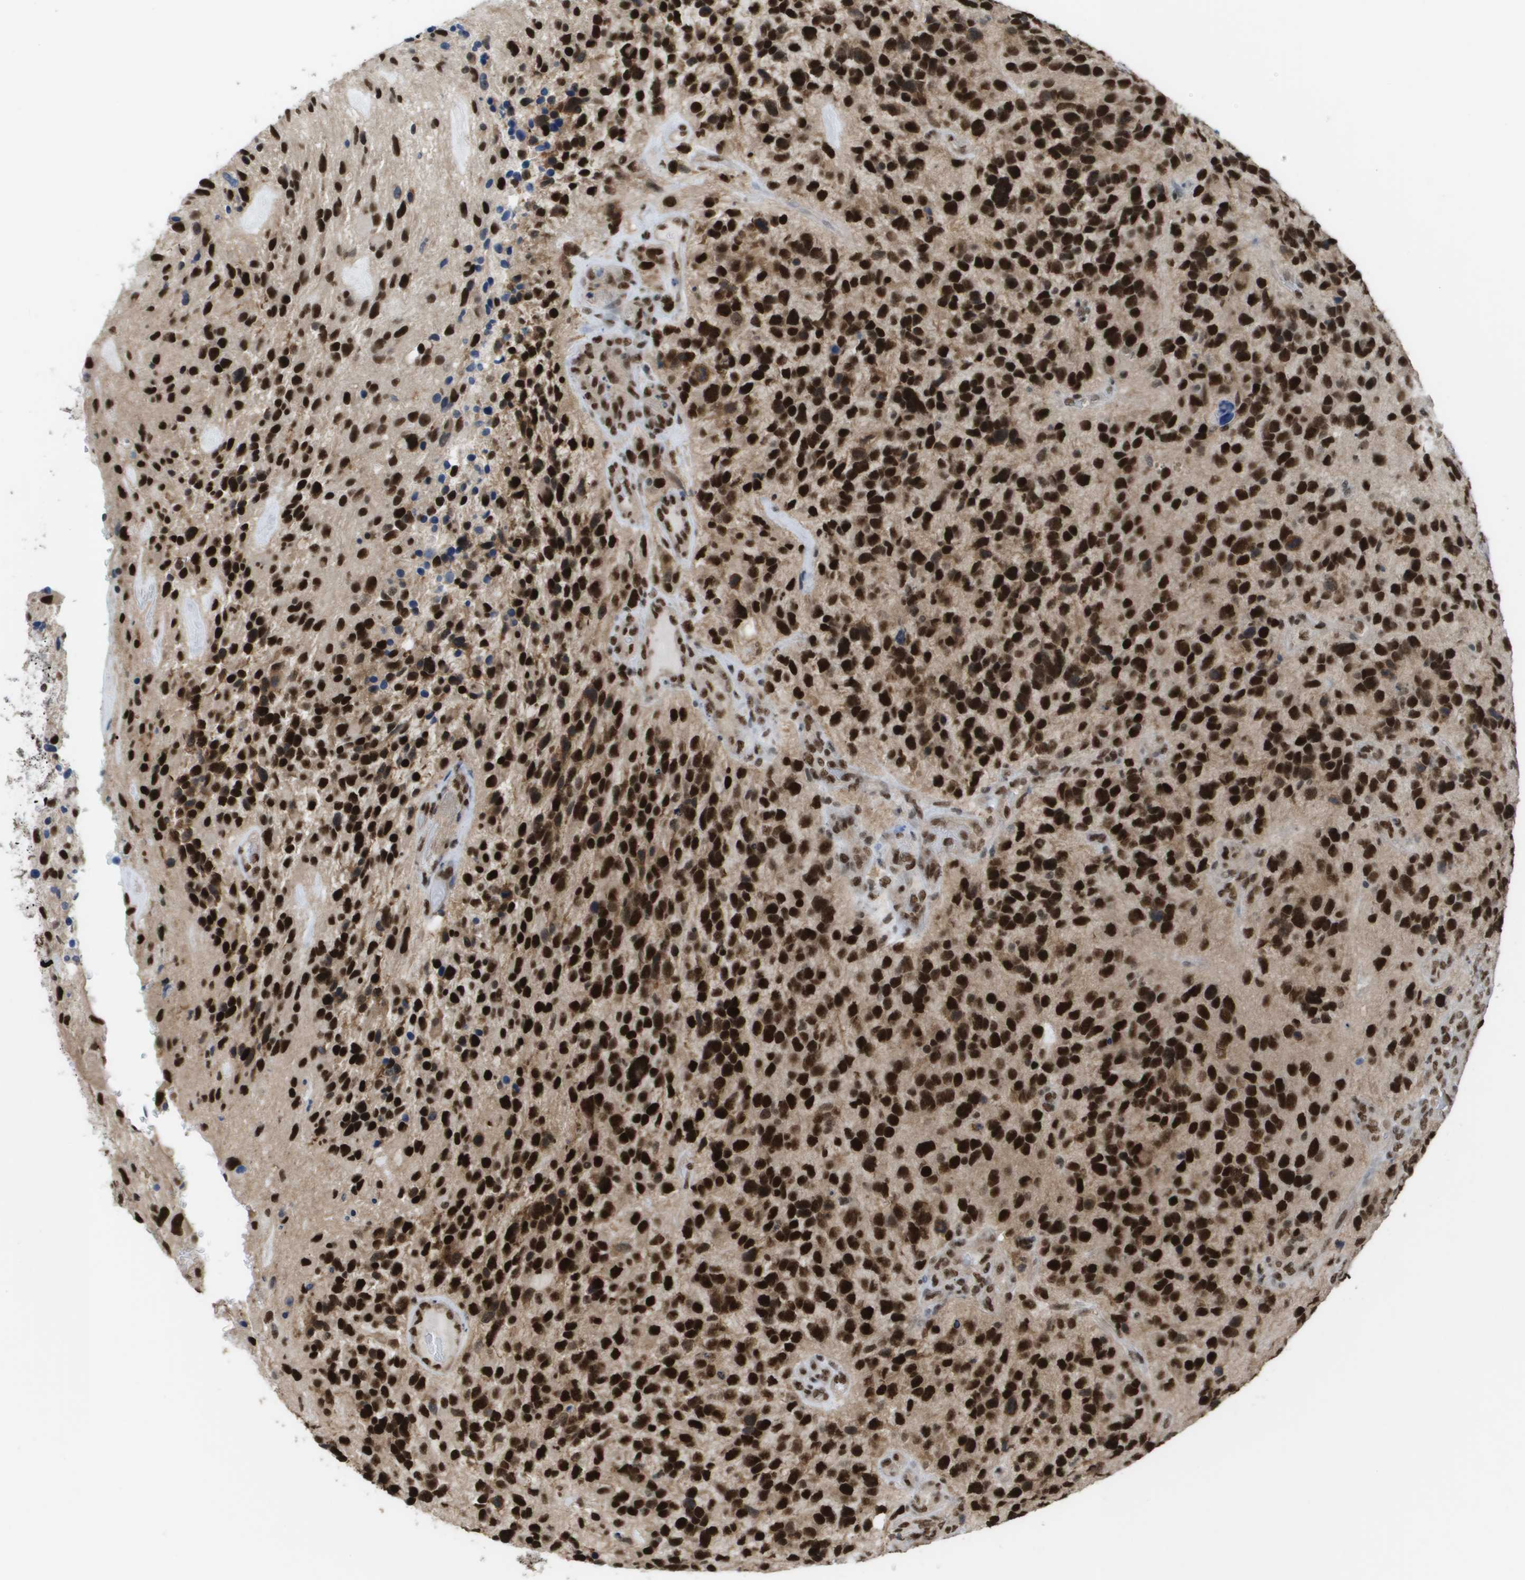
{"staining": {"intensity": "strong", "quantity": ">75%", "location": "nuclear"}, "tissue": "glioma", "cell_type": "Tumor cells", "image_type": "cancer", "snomed": [{"axis": "morphology", "description": "Glioma, malignant, High grade"}, {"axis": "topography", "description": "Brain"}], "caption": "Human malignant high-grade glioma stained with a brown dye shows strong nuclear positive expression in approximately >75% of tumor cells.", "gene": "CDT1", "patient": {"sex": "female", "age": 58}}